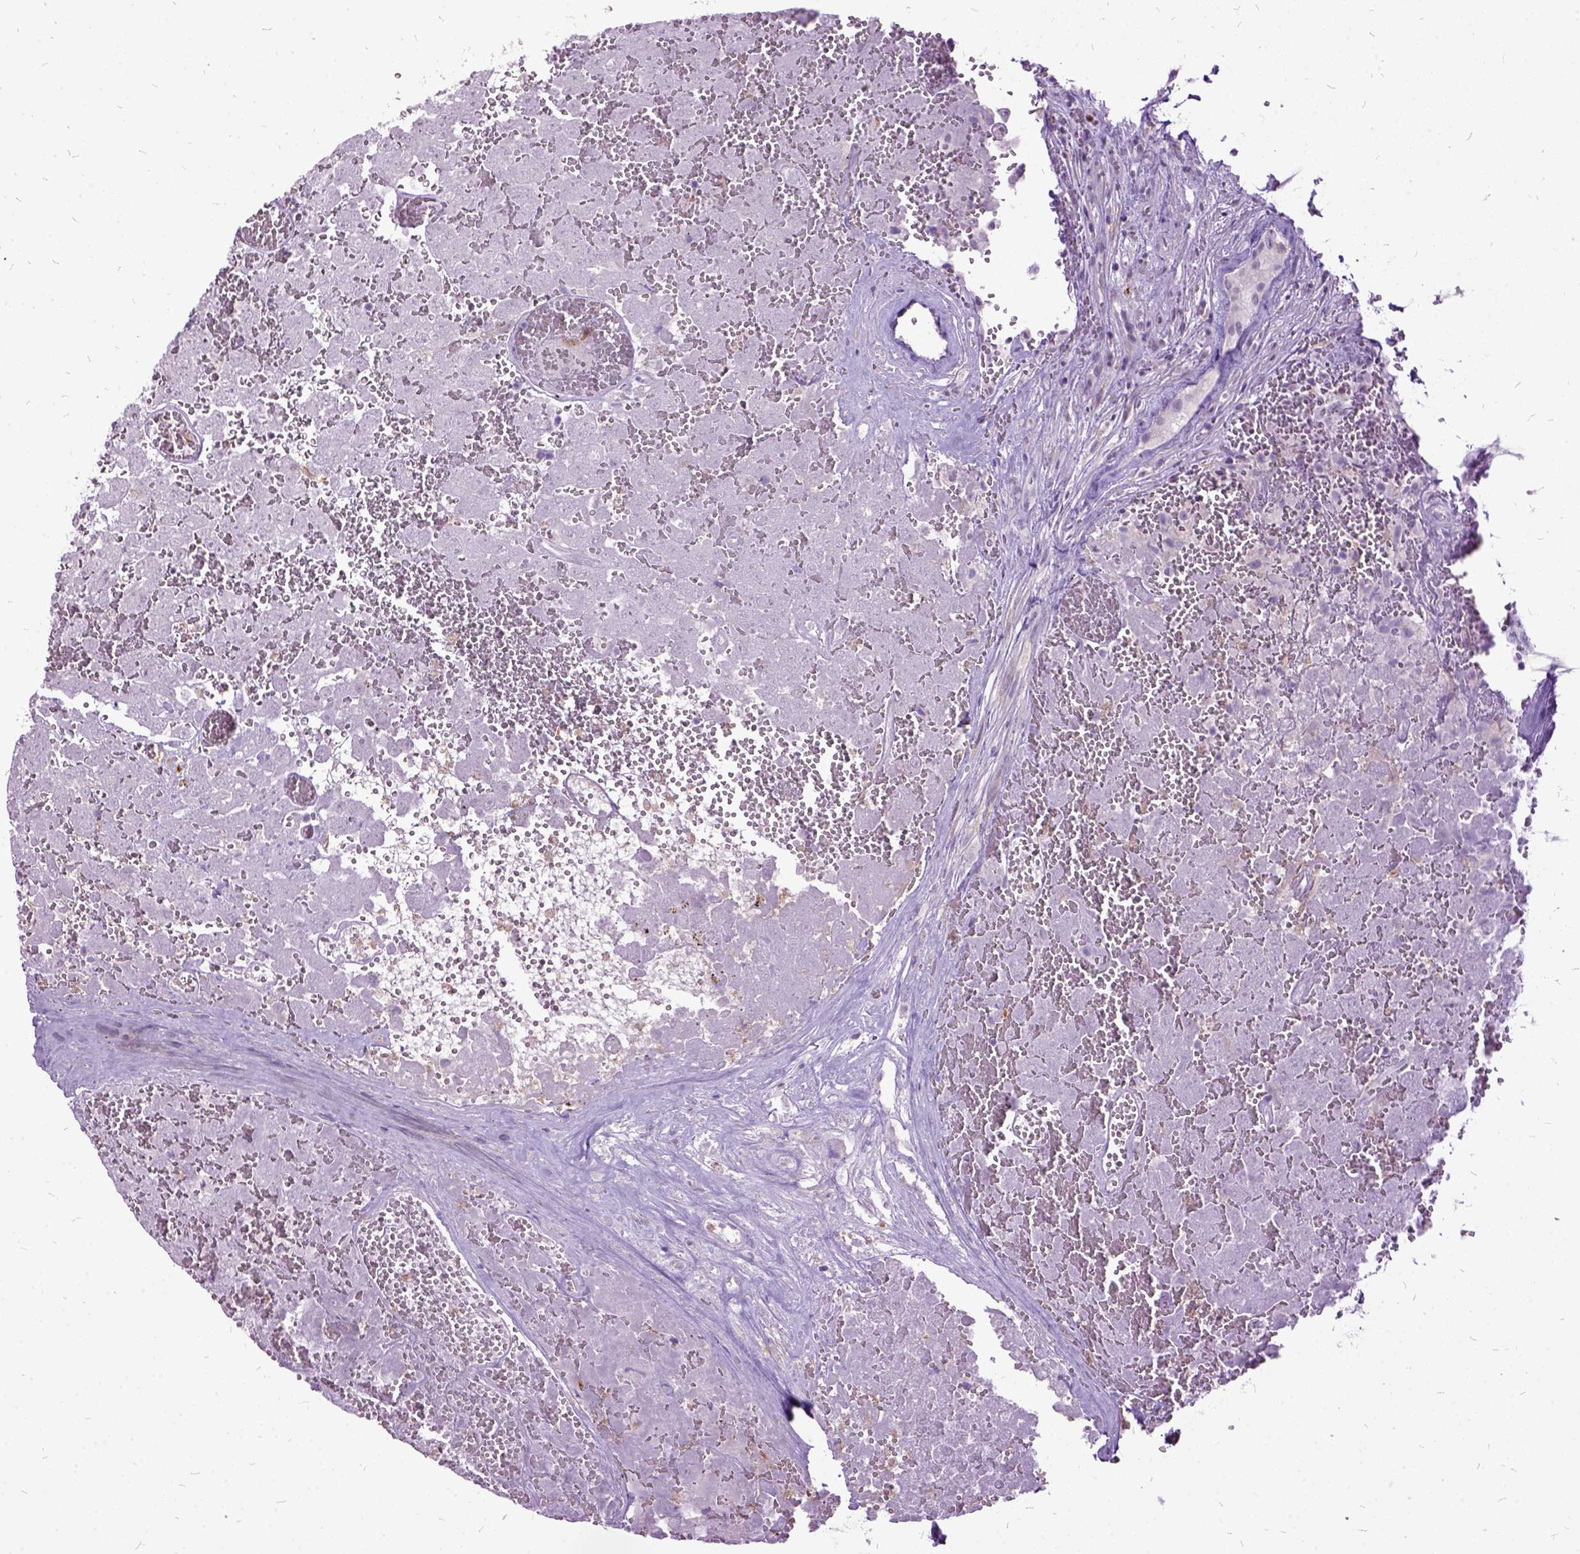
{"staining": {"intensity": "negative", "quantity": "none", "location": "none"}, "tissue": "testis cancer", "cell_type": "Tumor cells", "image_type": "cancer", "snomed": [{"axis": "morphology", "description": "Carcinoma, Embryonal, NOS"}, {"axis": "topography", "description": "Testis"}], "caption": "This micrograph is of testis cancer (embryonal carcinoma) stained with immunohistochemistry (IHC) to label a protein in brown with the nuclei are counter-stained blue. There is no positivity in tumor cells.", "gene": "MME", "patient": {"sex": "male", "age": 18}}